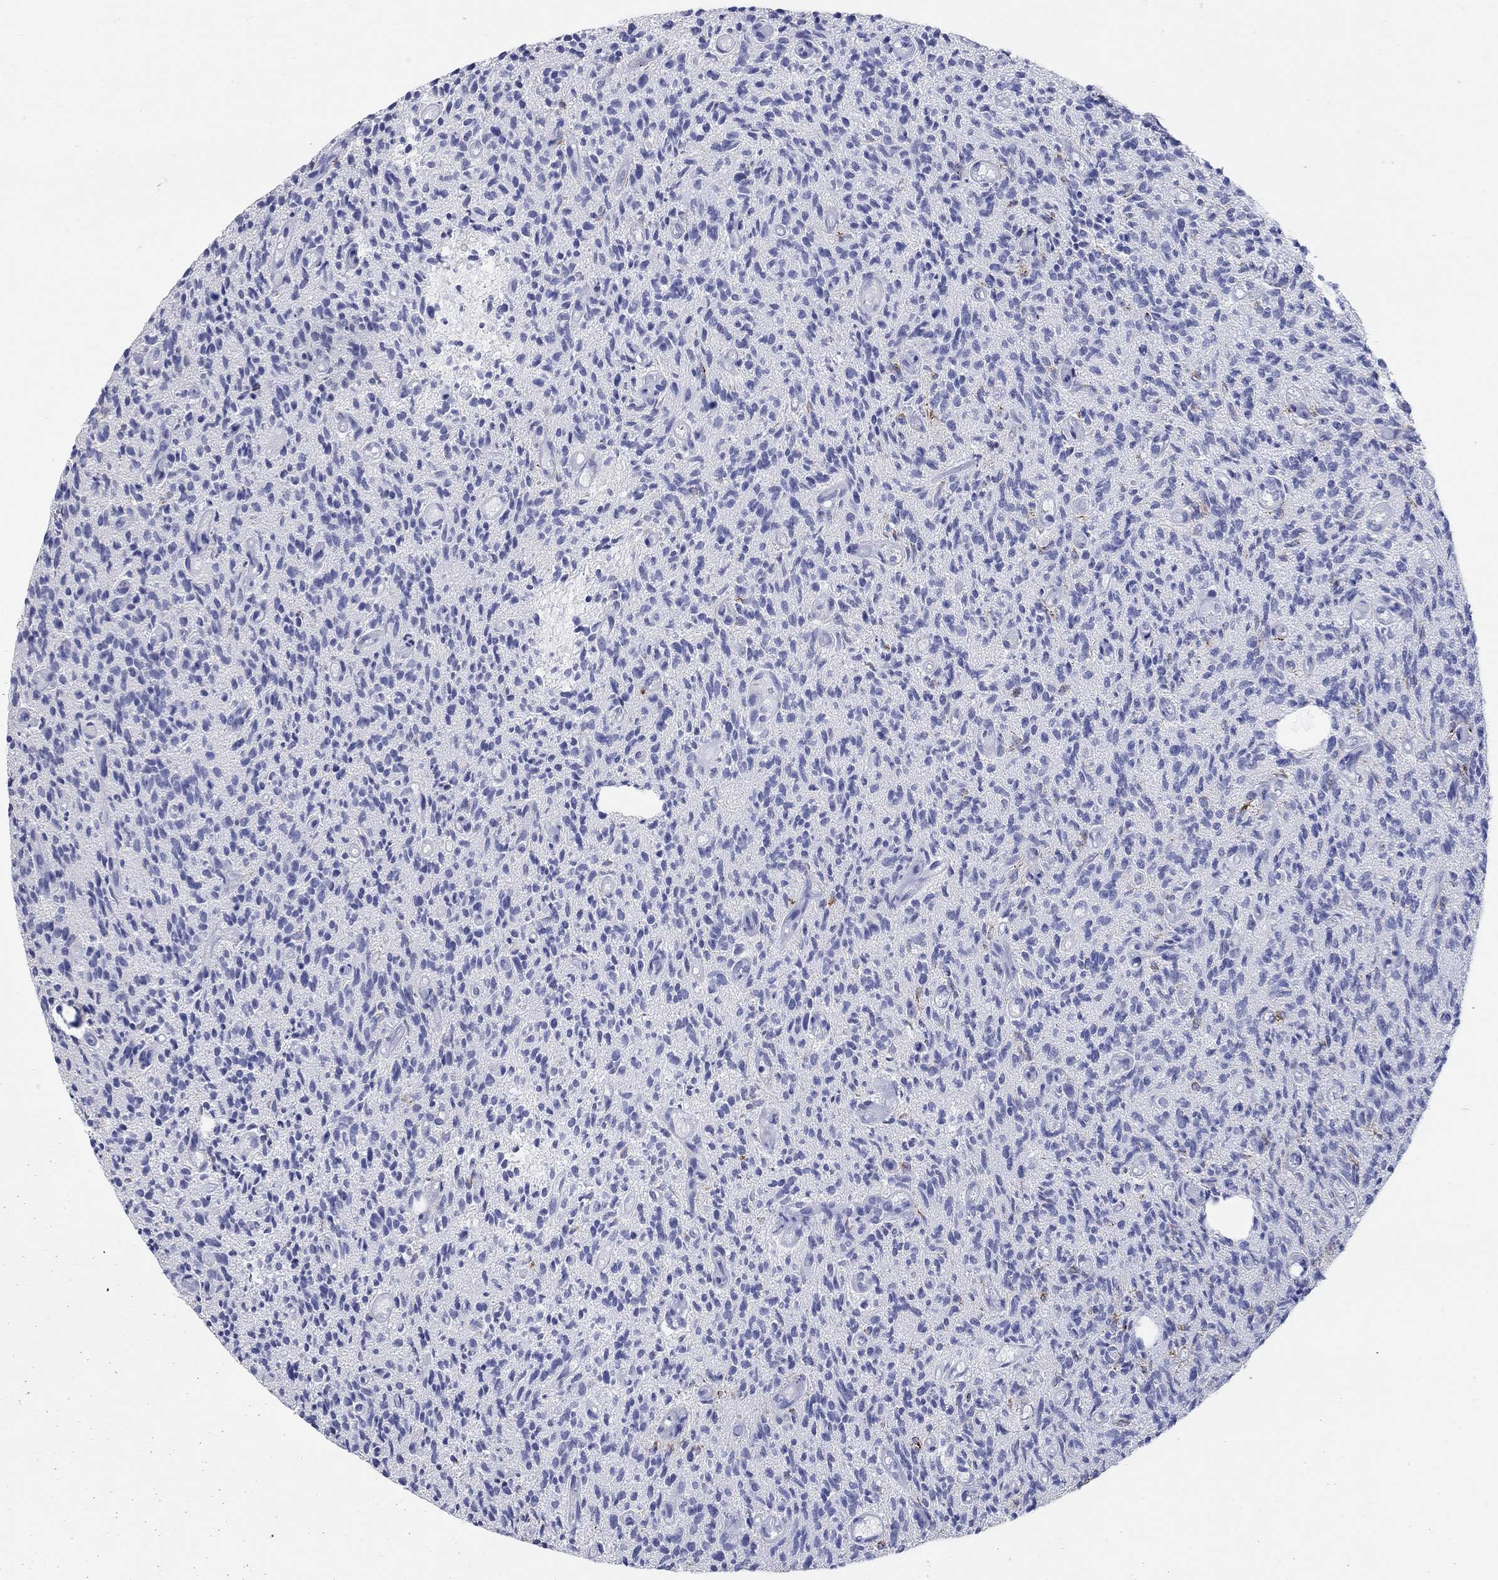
{"staining": {"intensity": "negative", "quantity": "none", "location": "none"}, "tissue": "glioma", "cell_type": "Tumor cells", "image_type": "cancer", "snomed": [{"axis": "morphology", "description": "Glioma, malignant, High grade"}, {"axis": "topography", "description": "Brain"}], "caption": "There is no significant expression in tumor cells of glioma.", "gene": "AKR1C2", "patient": {"sex": "male", "age": 64}}